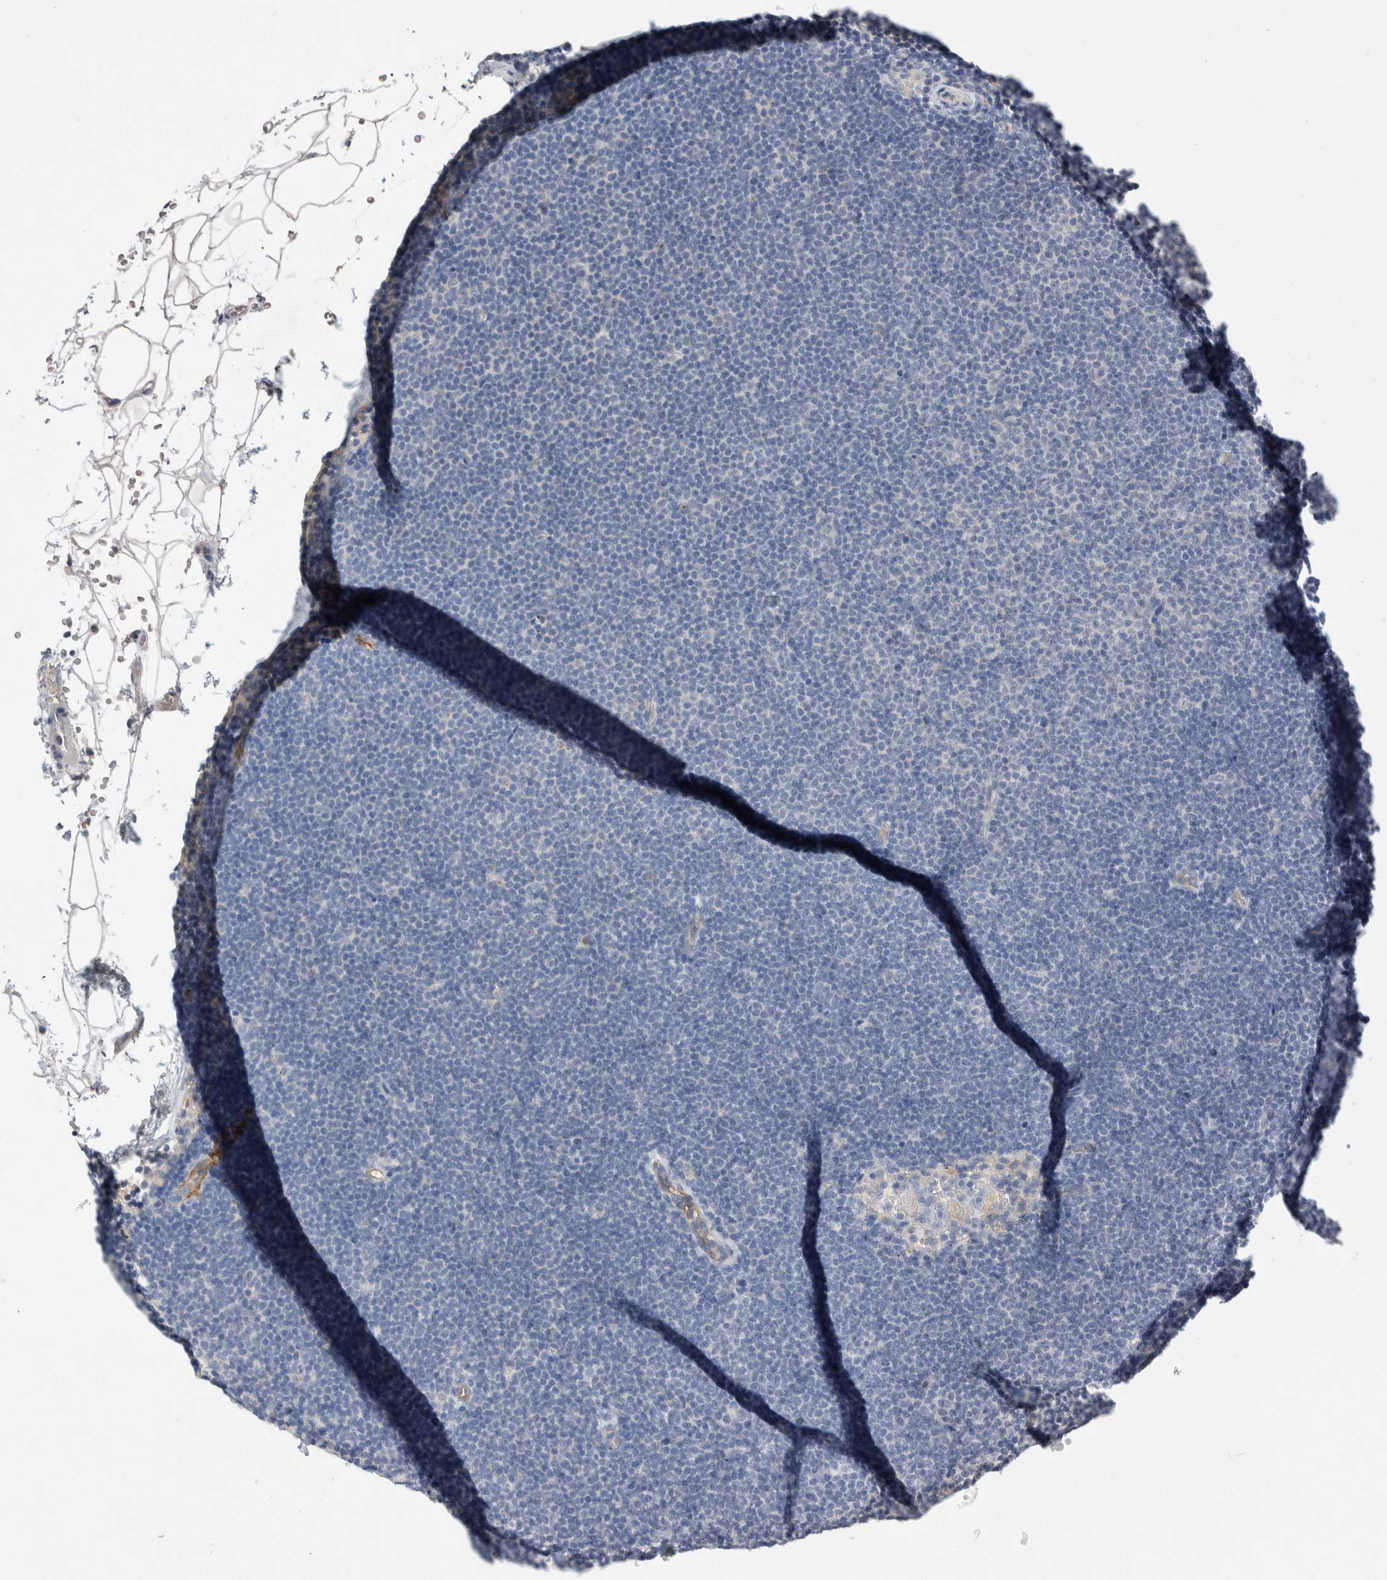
{"staining": {"intensity": "negative", "quantity": "none", "location": "none"}, "tissue": "lymphoma", "cell_type": "Tumor cells", "image_type": "cancer", "snomed": [{"axis": "morphology", "description": "Malignant lymphoma, non-Hodgkin's type, Low grade"}, {"axis": "topography", "description": "Lymph node"}], "caption": "This is an immunohistochemistry (IHC) micrograph of human lymphoma. There is no expression in tumor cells.", "gene": "CEP131", "patient": {"sex": "female", "age": 53}}